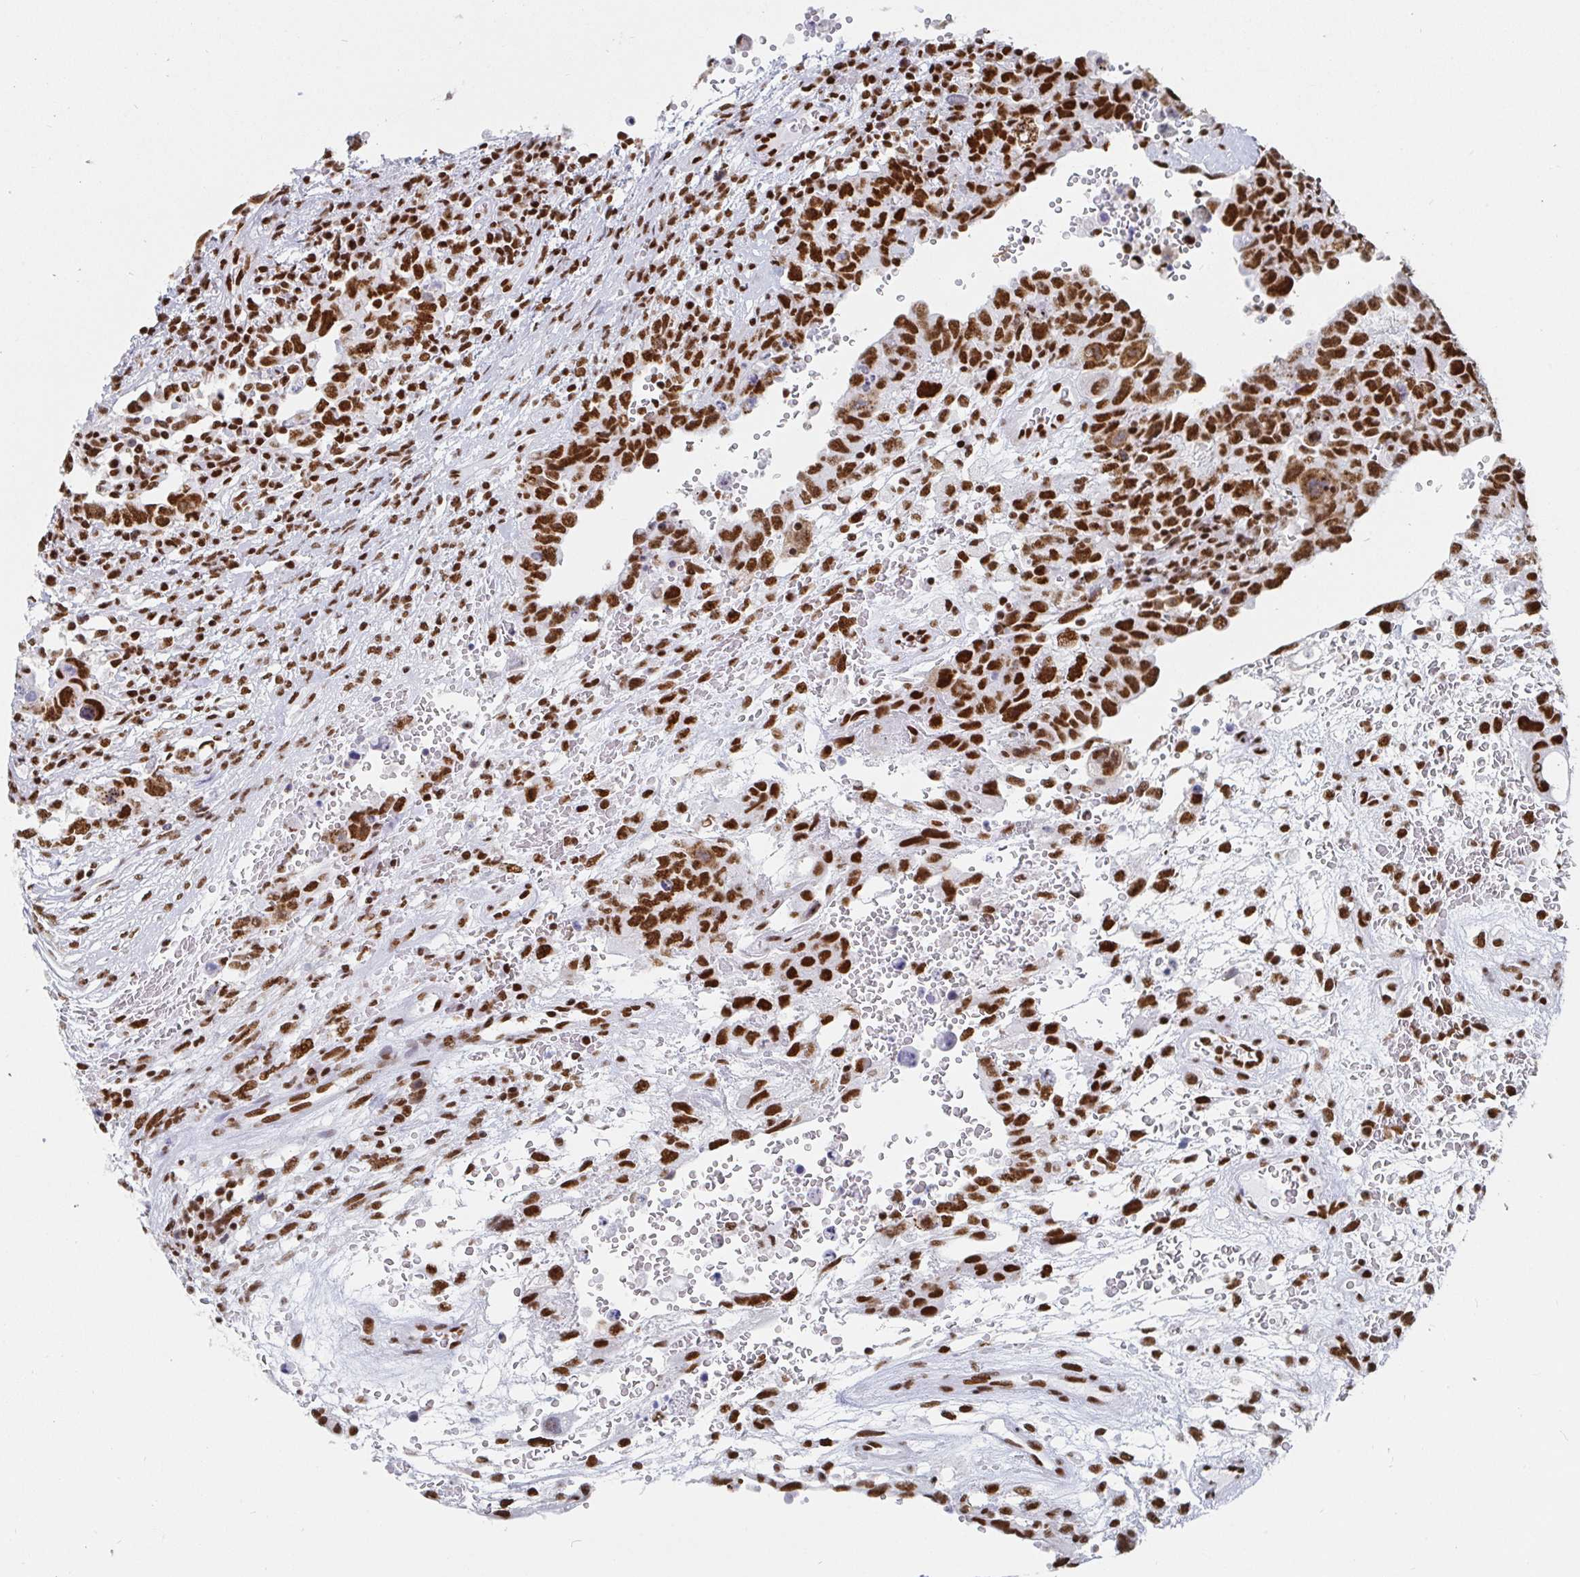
{"staining": {"intensity": "strong", "quantity": ">75%", "location": "nuclear"}, "tissue": "testis cancer", "cell_type": "Tumor cells", "image_type": "cancer", "snomed": [{"axis": "morphology", "description": "Carcinoma, Embryonal, NOS"}, {"axis": "topography", "description": "Testis"}], "caption": "Immunohistochemistry histopathology image of neoplastic tissue: embryonal carcinoma (testis) stained using IHC exhibits high levels of strong protein expression localized specifically in the nuclear of tumor cells, appearing as a nuclear brown color.", "gene": "EWSR1", "patient": {"sex": "male", "age": 26}}